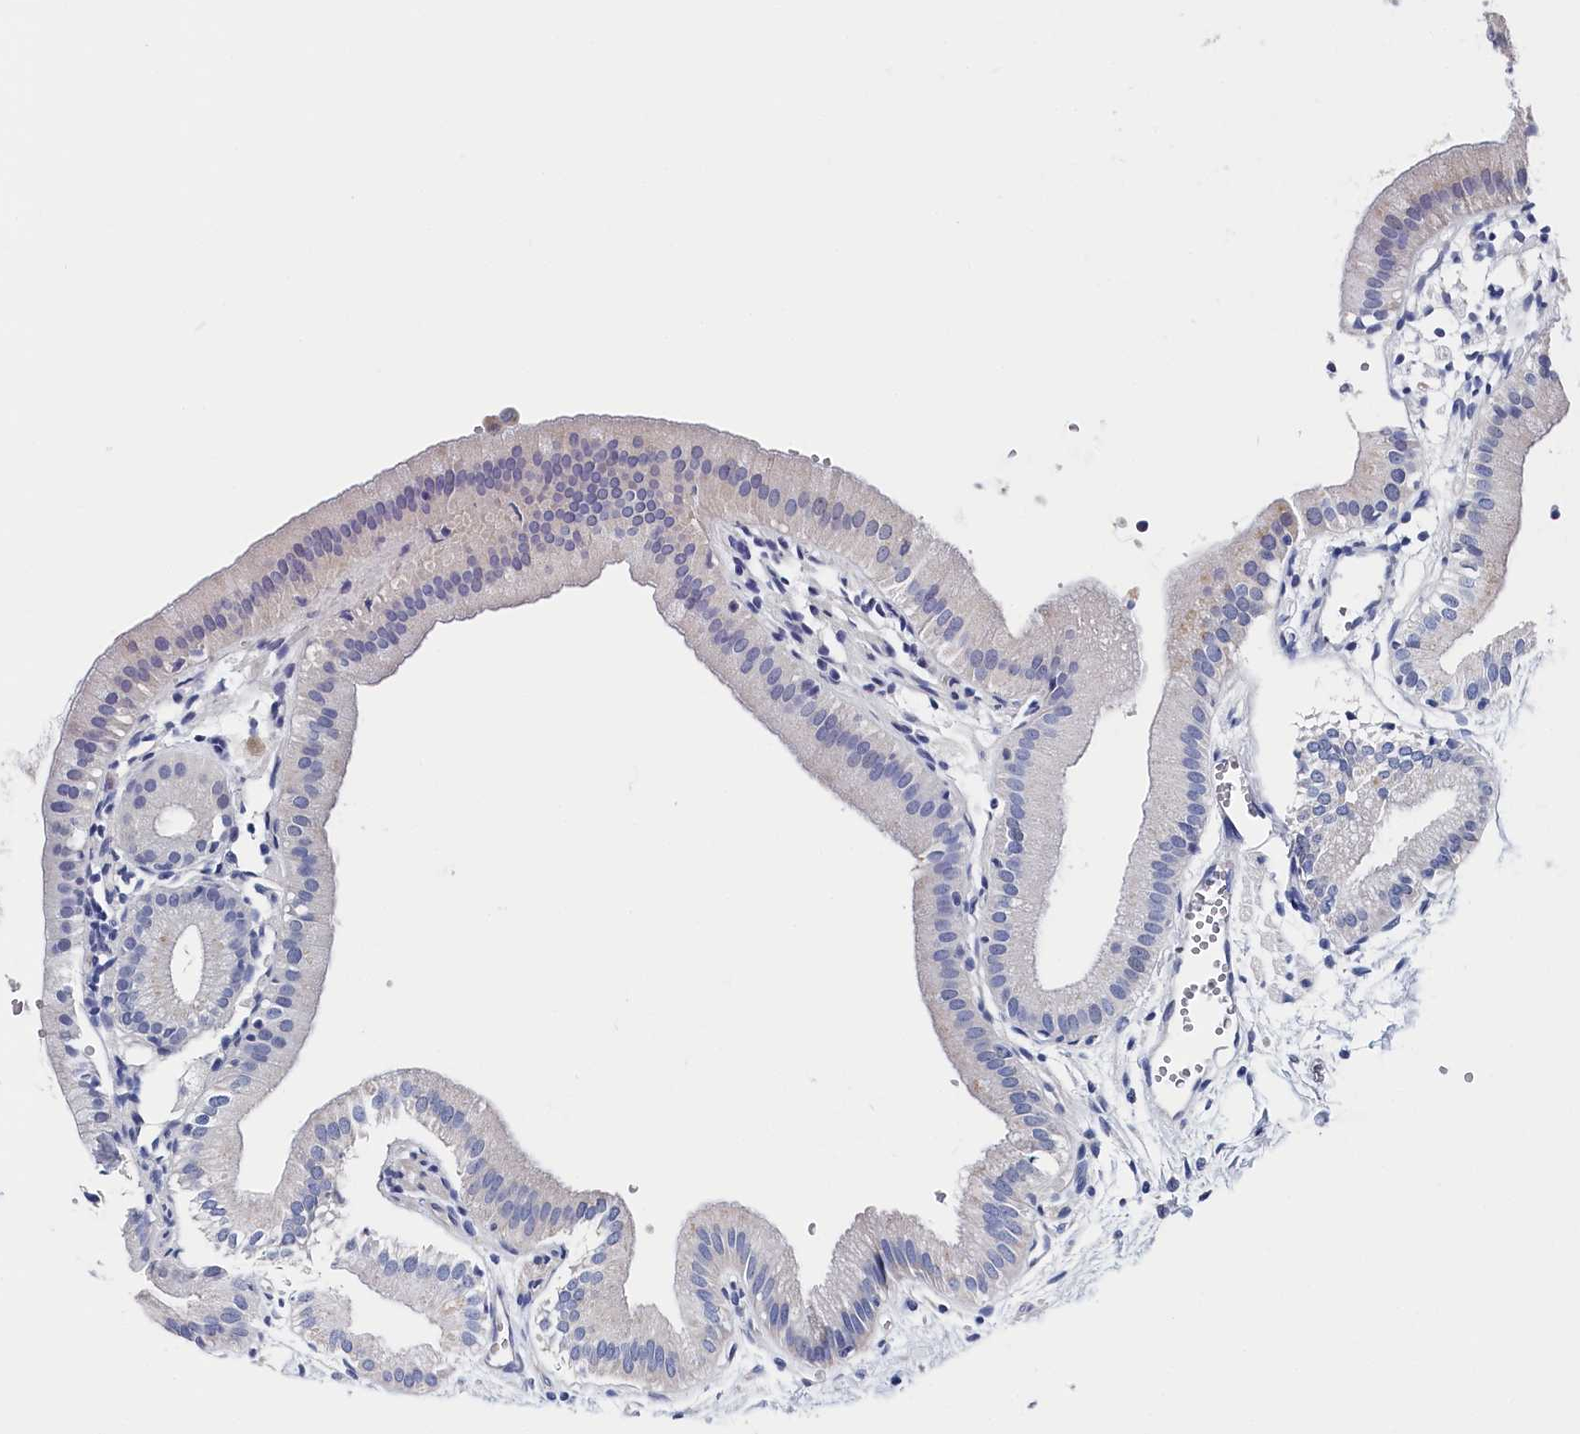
{"staining": {"intensity": "negative", "quantity": "none", "location": "none"}, "tissue": "gallbladder", "cell_type": "Glandular cells", "image_type": "normal", "snomed": [{"axis": "morphology", "description": "Normal tissue, NOS"}, {"axis": "topography", "description": "Gallbladder"}], "caption": "High power microscopy photomicrograph of an immunohistochemistry image of unremarkable gallbladder, revealing no significant positivity in glandular cells. The staining was performed using DAB to visualize the protein expression in brown, while the nuclei were stained in blue with hematoxylin (Magnification: 20x).", "gene": "BHMT", "patient": {"sex": "male", "age": 55}}